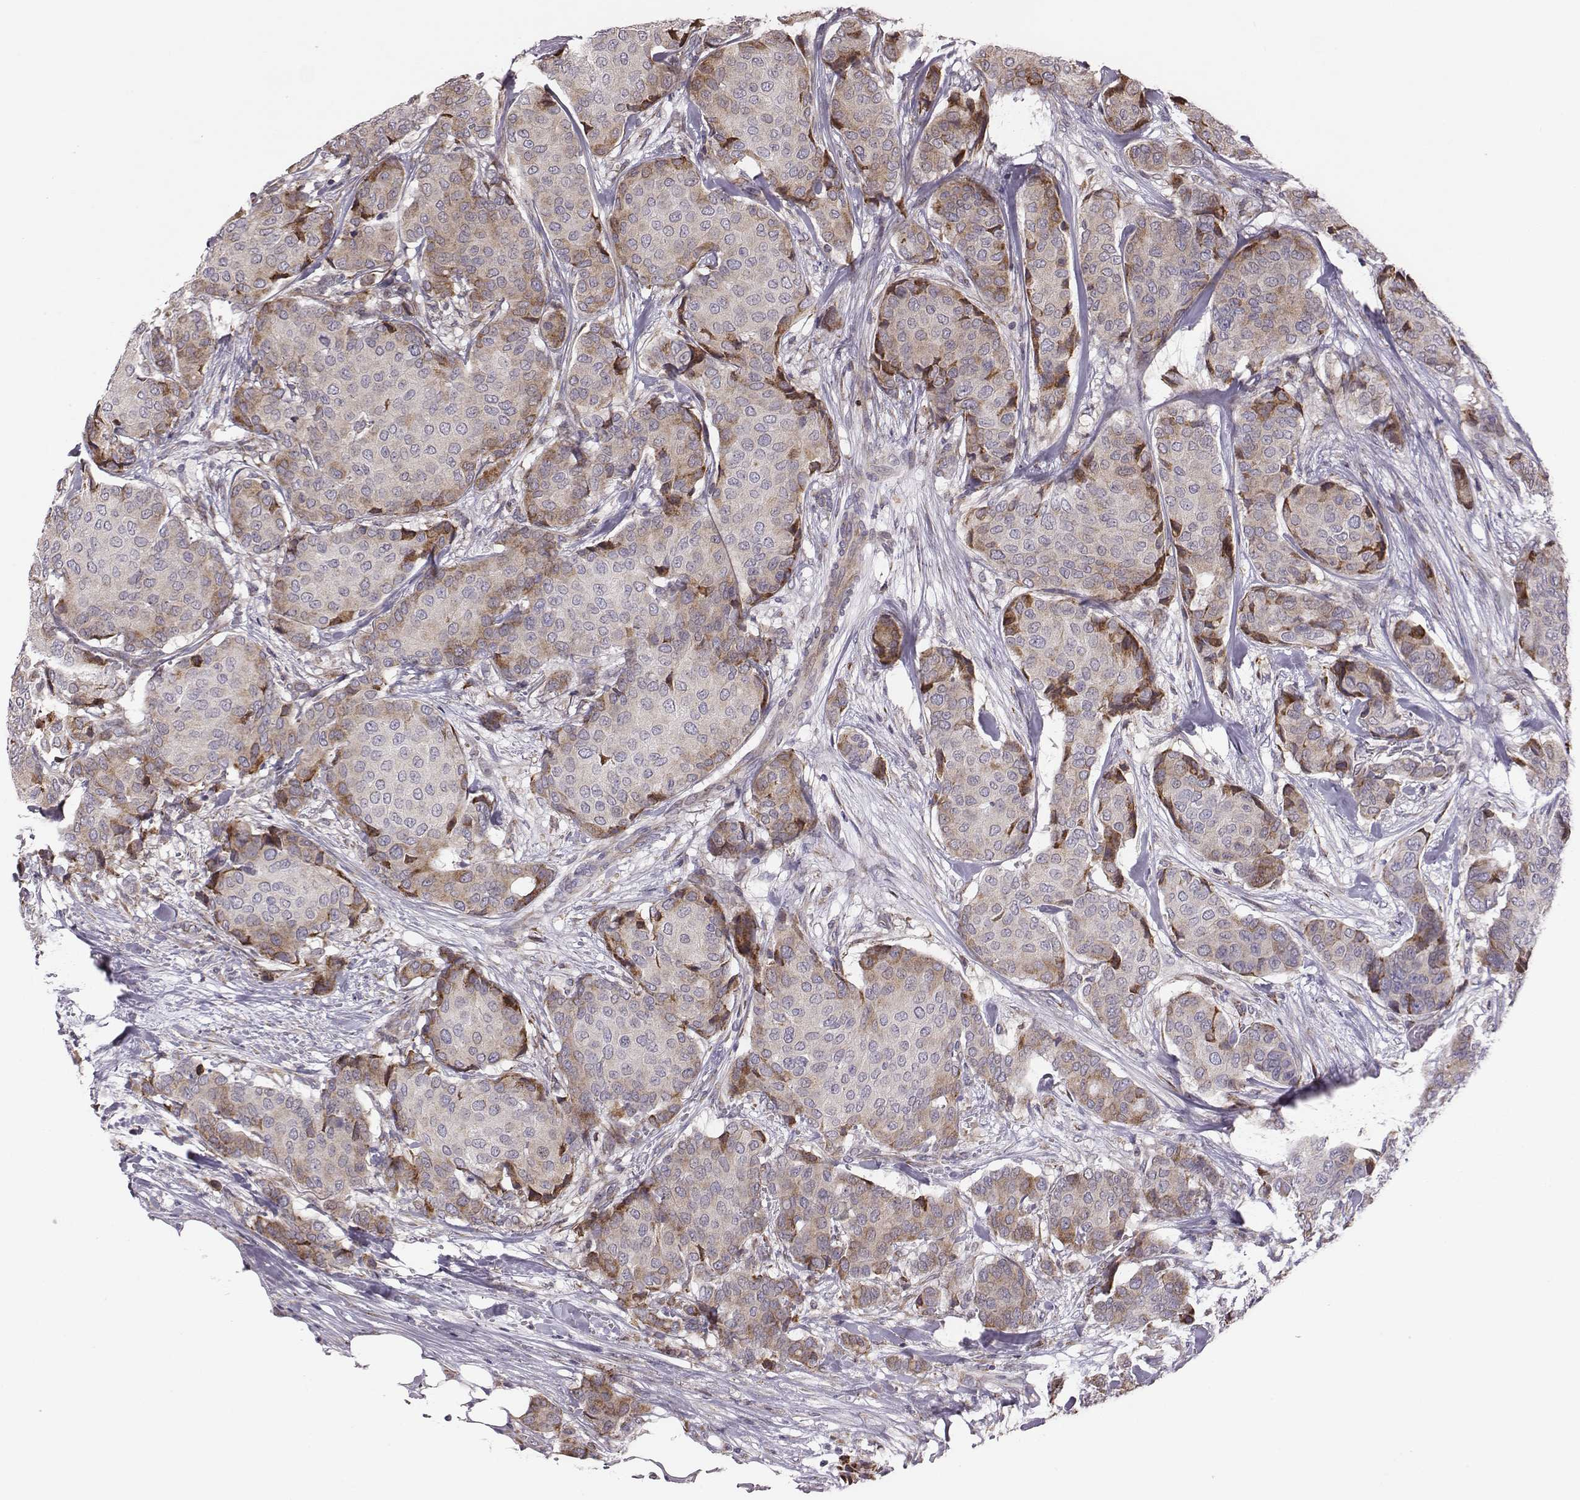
{"staining": {"intensity": "moderate", "quantity": ">75%", "location": "cytoplasmic/membranous"}, "tissue": "breast cancer", "cell_type": "Tumor cells", "image_type": "cancer", "snomed": [{"axis": "morphology", "description": "Duct carcinoma"}, {"axis": "topography", "description": "Breast"}], "caption": "Immunohistochemistry micrograph of human breast cancer (infiltrating ductal carcinoma) stained for a protein (brown), which displays medium levels of moderate cytoplasmic/membranous expression in about >75% of tumor cells.", "gene": "SELENOI", "patient": {"sex": "female", "age": 75}}